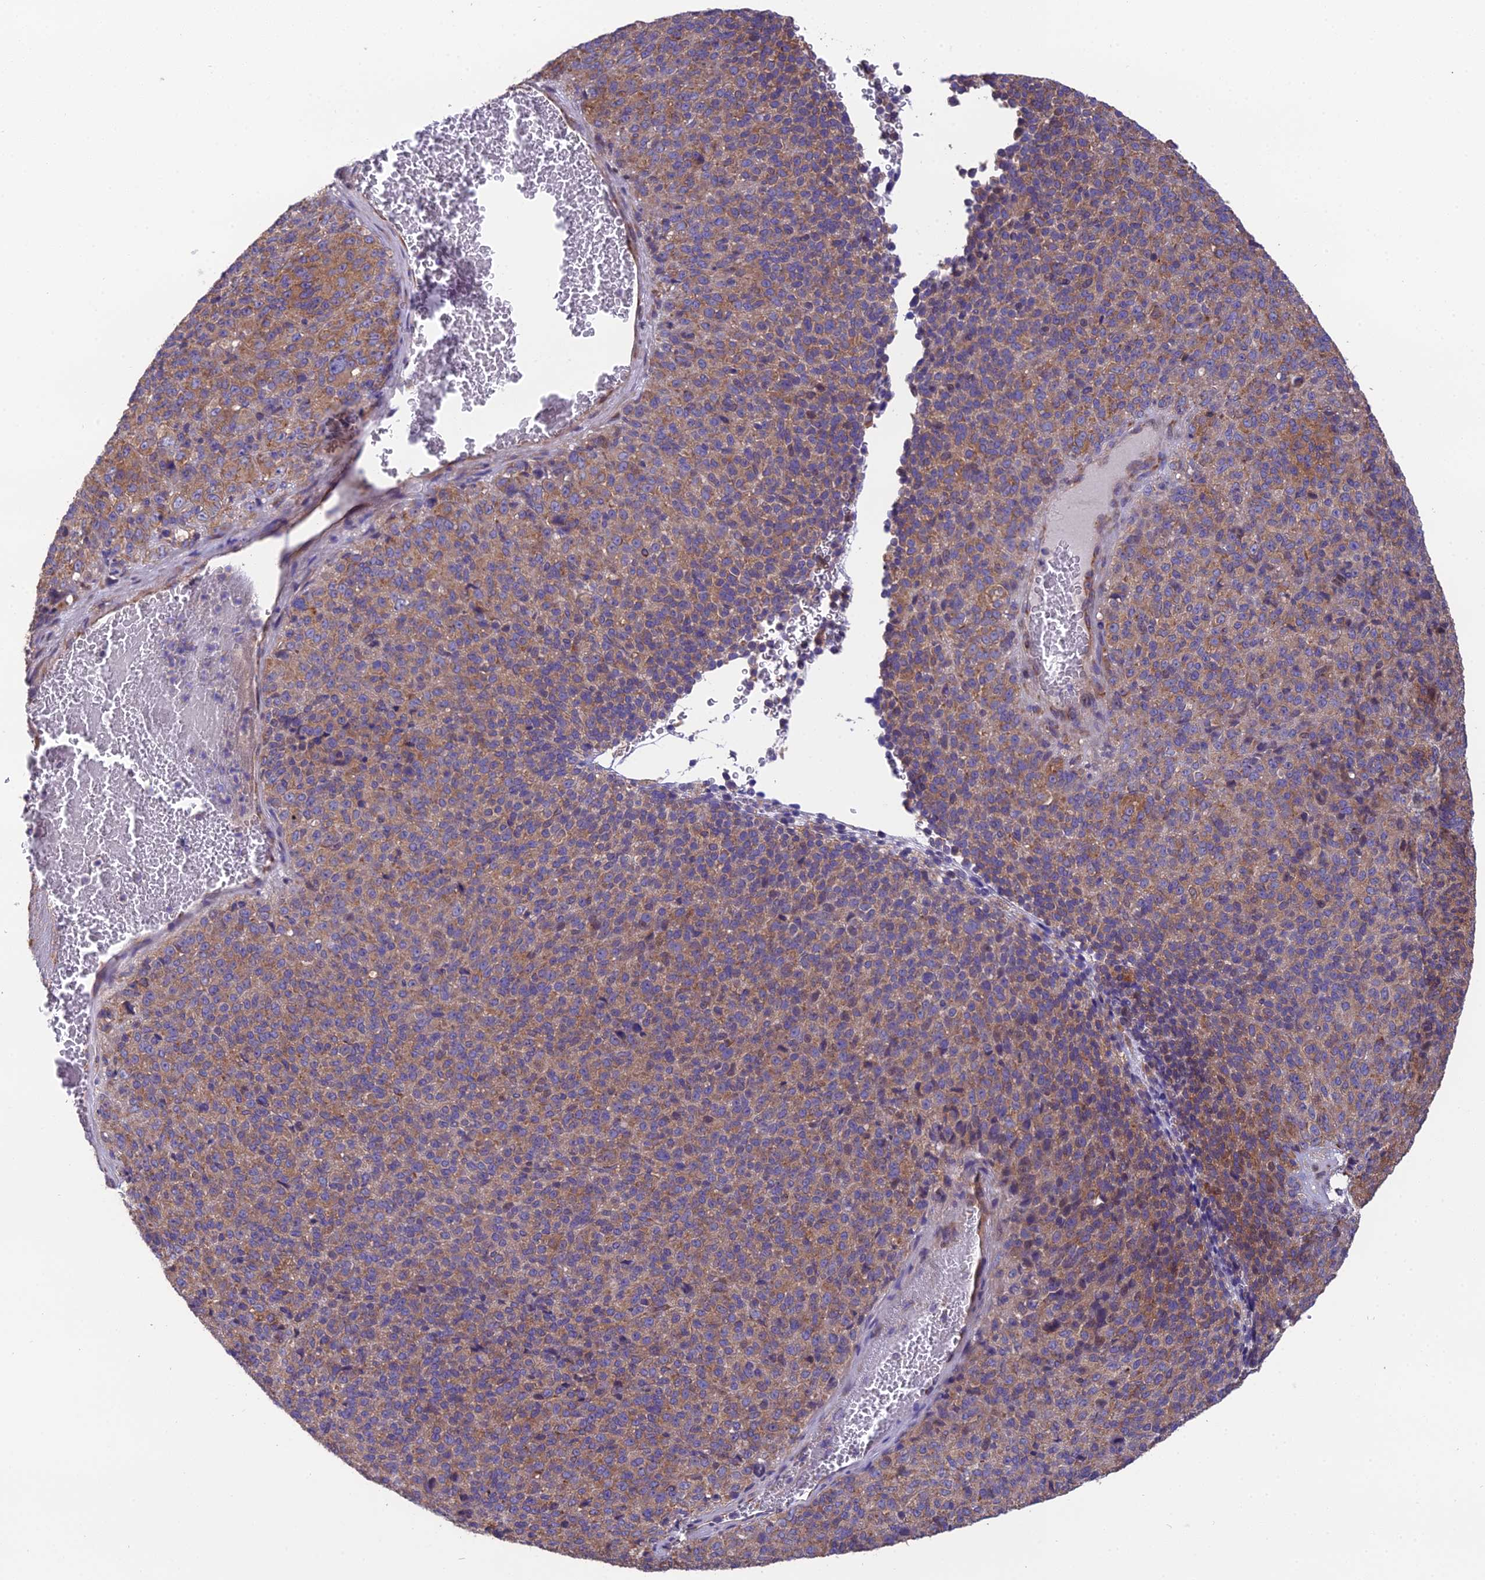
{"staining": {"intensity": "moderate", "quantity": ">75%", "location": "cytoplasmic/membranous"}, "tissue": "melanoma", "cell_type": "Tumor cells", "image_type": "cancer", "snomed": [{"axis": "morphology", "description": "Malignant melanoma, Metastatic site"}, {"axis": "topography", "description": "Brain"}], "caption": "Protein staining displays moderate cytoplasmic/membranous expression in about >75% of tumor cells in malignant melanoma (metastatic site).", "gene": "BLOC1S4", "patient": {"sex": "female", "age": 56}}